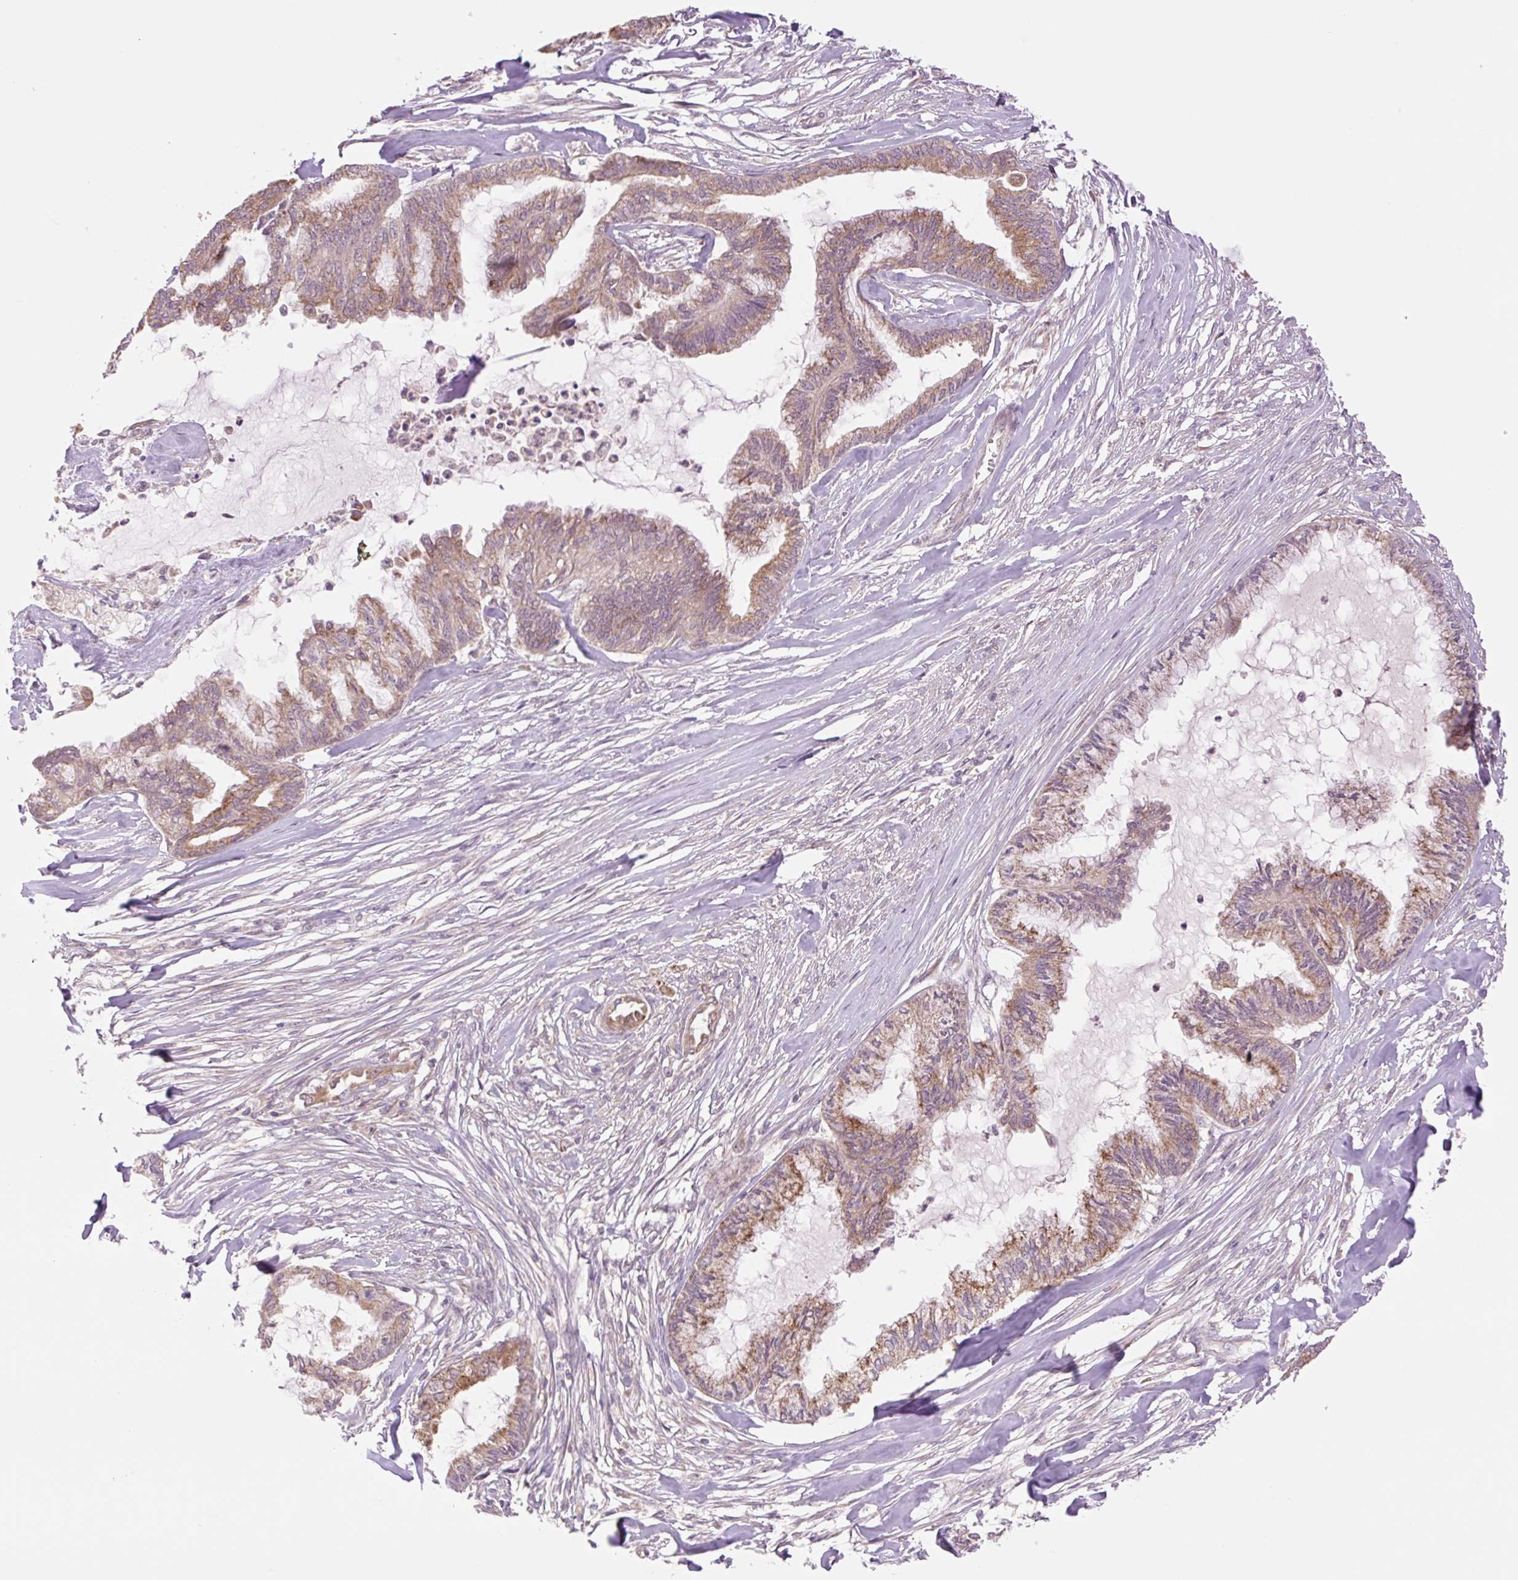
{"staining": {"intensity": "moderate", "quantity": ">75%", "location": "cytoplasmic/membranous"}, "tissue": "endometrial cancer", "cell_type": "Tumor cells", "image_type": "cancer", "snomed": [{"axis": "morphology", "description": "Adenocarcinoma, NOS"}, {"axis": "topography", "description": "Endometrium"}], "caption": "An immunohistochemistry image of tumor tissue is shown. Protein staining in brown highlights moderate cytoplasmic/membranous positivity in endometrial adenocarcinoma within tumor cells.", "gene": "YJU2B", "patient": {"sex": "female", "age": 86}}